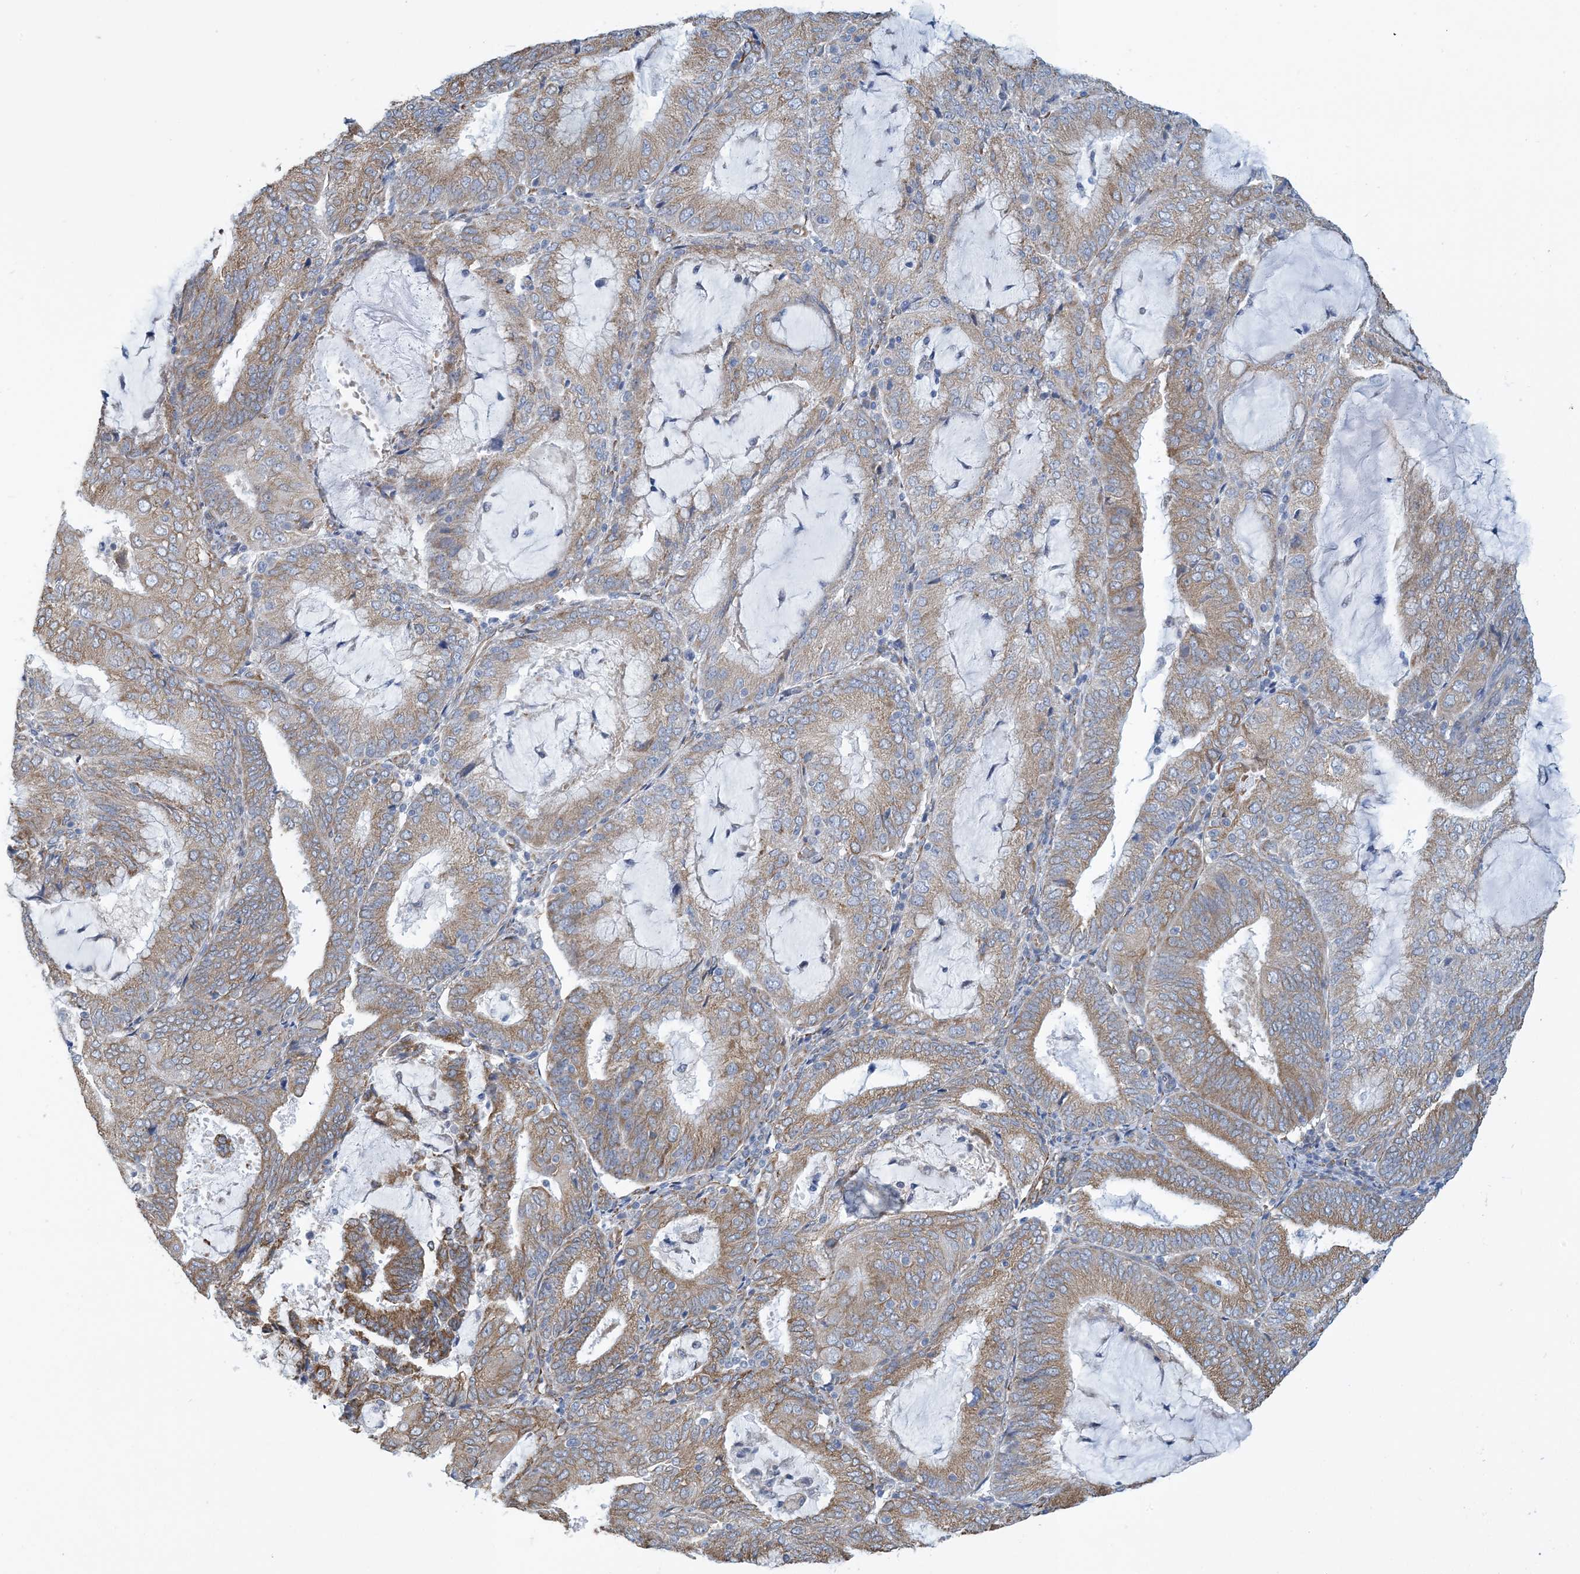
{"staining": {"intensity": "moderate", "quantity": ">75%", "location": "cytoplasmic/membranous"}, "tissue": "endometrial cancer", "cell_type": "Tumor cells", "image_type": "cancer", "snomed": [{"axis": "morphology", "description": "Adenocarcinoma, NOS"}, {"axis": "topography", "description": "Endometrium"}], "caption": "About >75% of tumor cells in endometrial cancer (adenocarcinoma) demonstrate moderate cytoplasmic/membranous protein staining as visualized by brown immunohistochemical staining.", "gene": "CCDC14", "patient": {"sex": "female", "age": 81}}